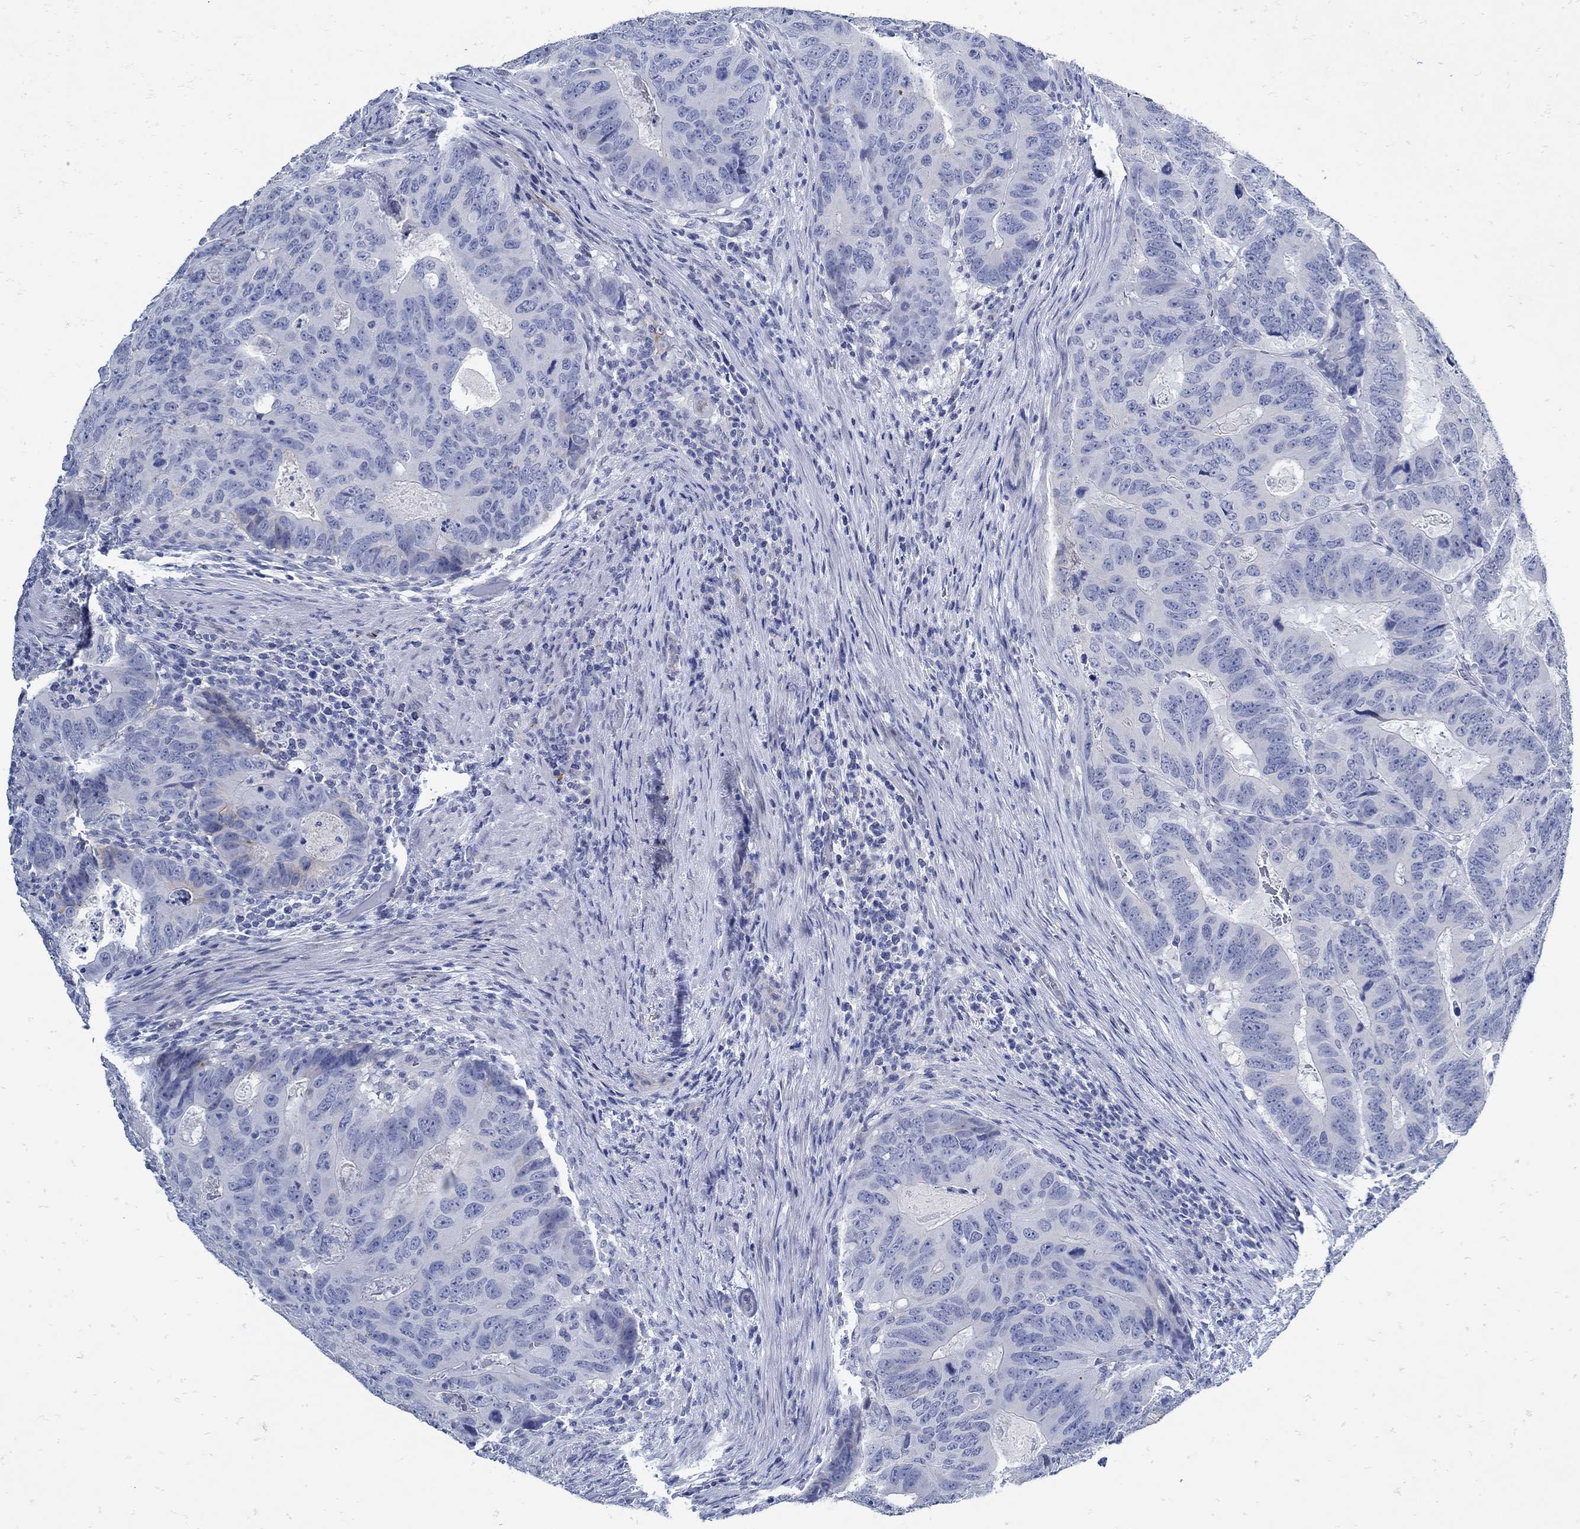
{"staining": {"intensity": "negative", "quantity": "none", "location": "none"}, "tissue": "colorectal cancer", "cell_type": "Tumor cells", "image_type": "cancer", "snomed": [{"axis": "morphology", "description": "Adenocarcinoma, NOS"}, {"axis": "topography", "description": "Colon"}], "caption": "This image is of colorectal cancer (adenocarcinoma) stained with IHC to label a protein in brown with the nuclei are counter-stained blue. There is no staining in tumor cells.", "gene": "NOS1", "patient": {"sex": "male", "age": 79}}